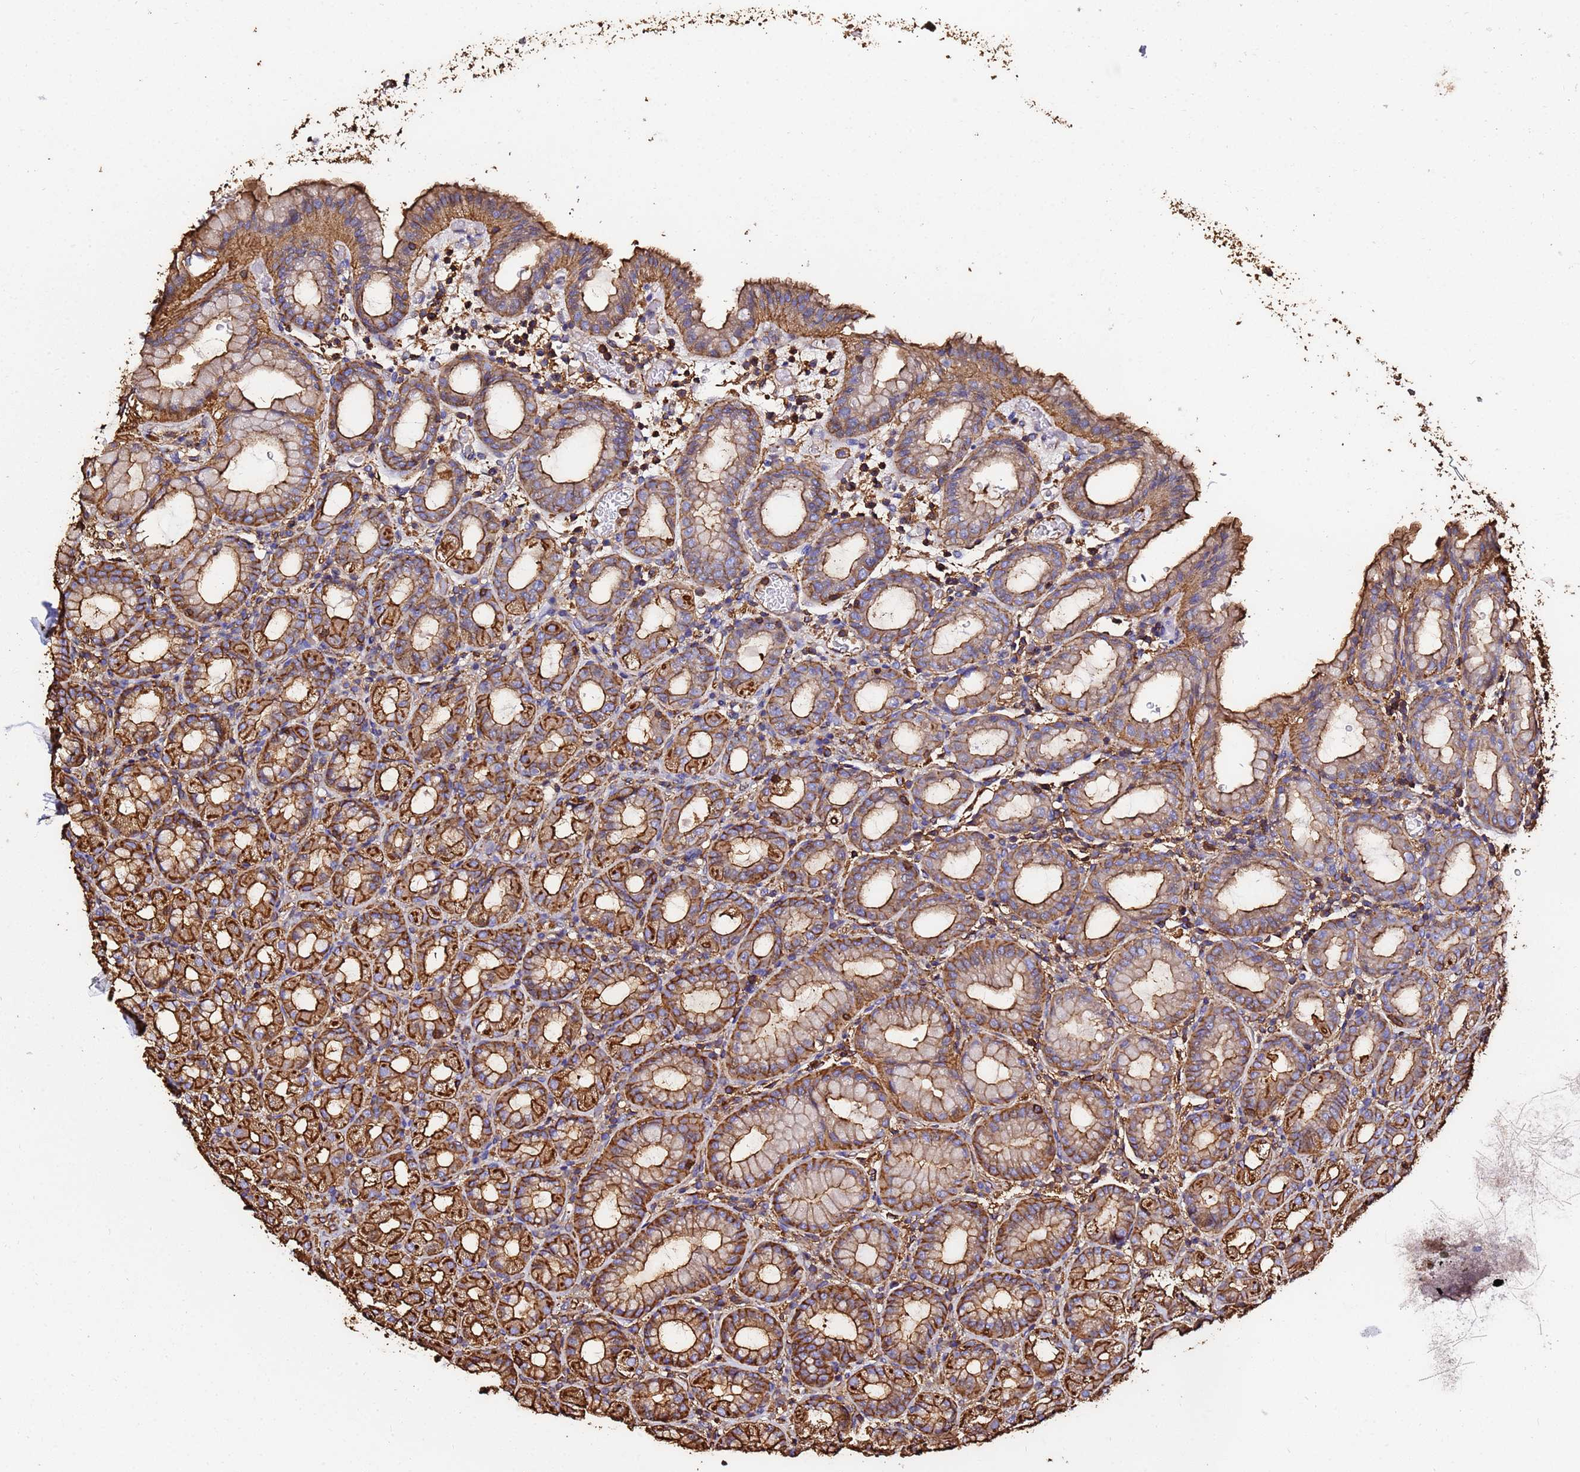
{"staining": {"intensity": "strong", "quantity": ">75%", "location": "cytoplasmic/membranous"}, "tissue": "stomach", "cell_type": "Glandular cells", "image_type": "normal", "snomed": [{"axis": "morphology", "description": "Normal tissue, NOS"}, {"axis": "topography", "description": "Stomach, upper"}, {"axis": "topography", "description": "Stomach, lower"}, {"axis": "topography", "description": "Small intestine"}], "caption": "An immunohistochemistry (IHC) histopathology image of benign tissue is shown. Protein staining in brown highlights strong cytoplasmic/membranous positivity in stomach within glandular cells.", "gene": "ACTA1", "patient": {"sex": "male", "age": 68}}